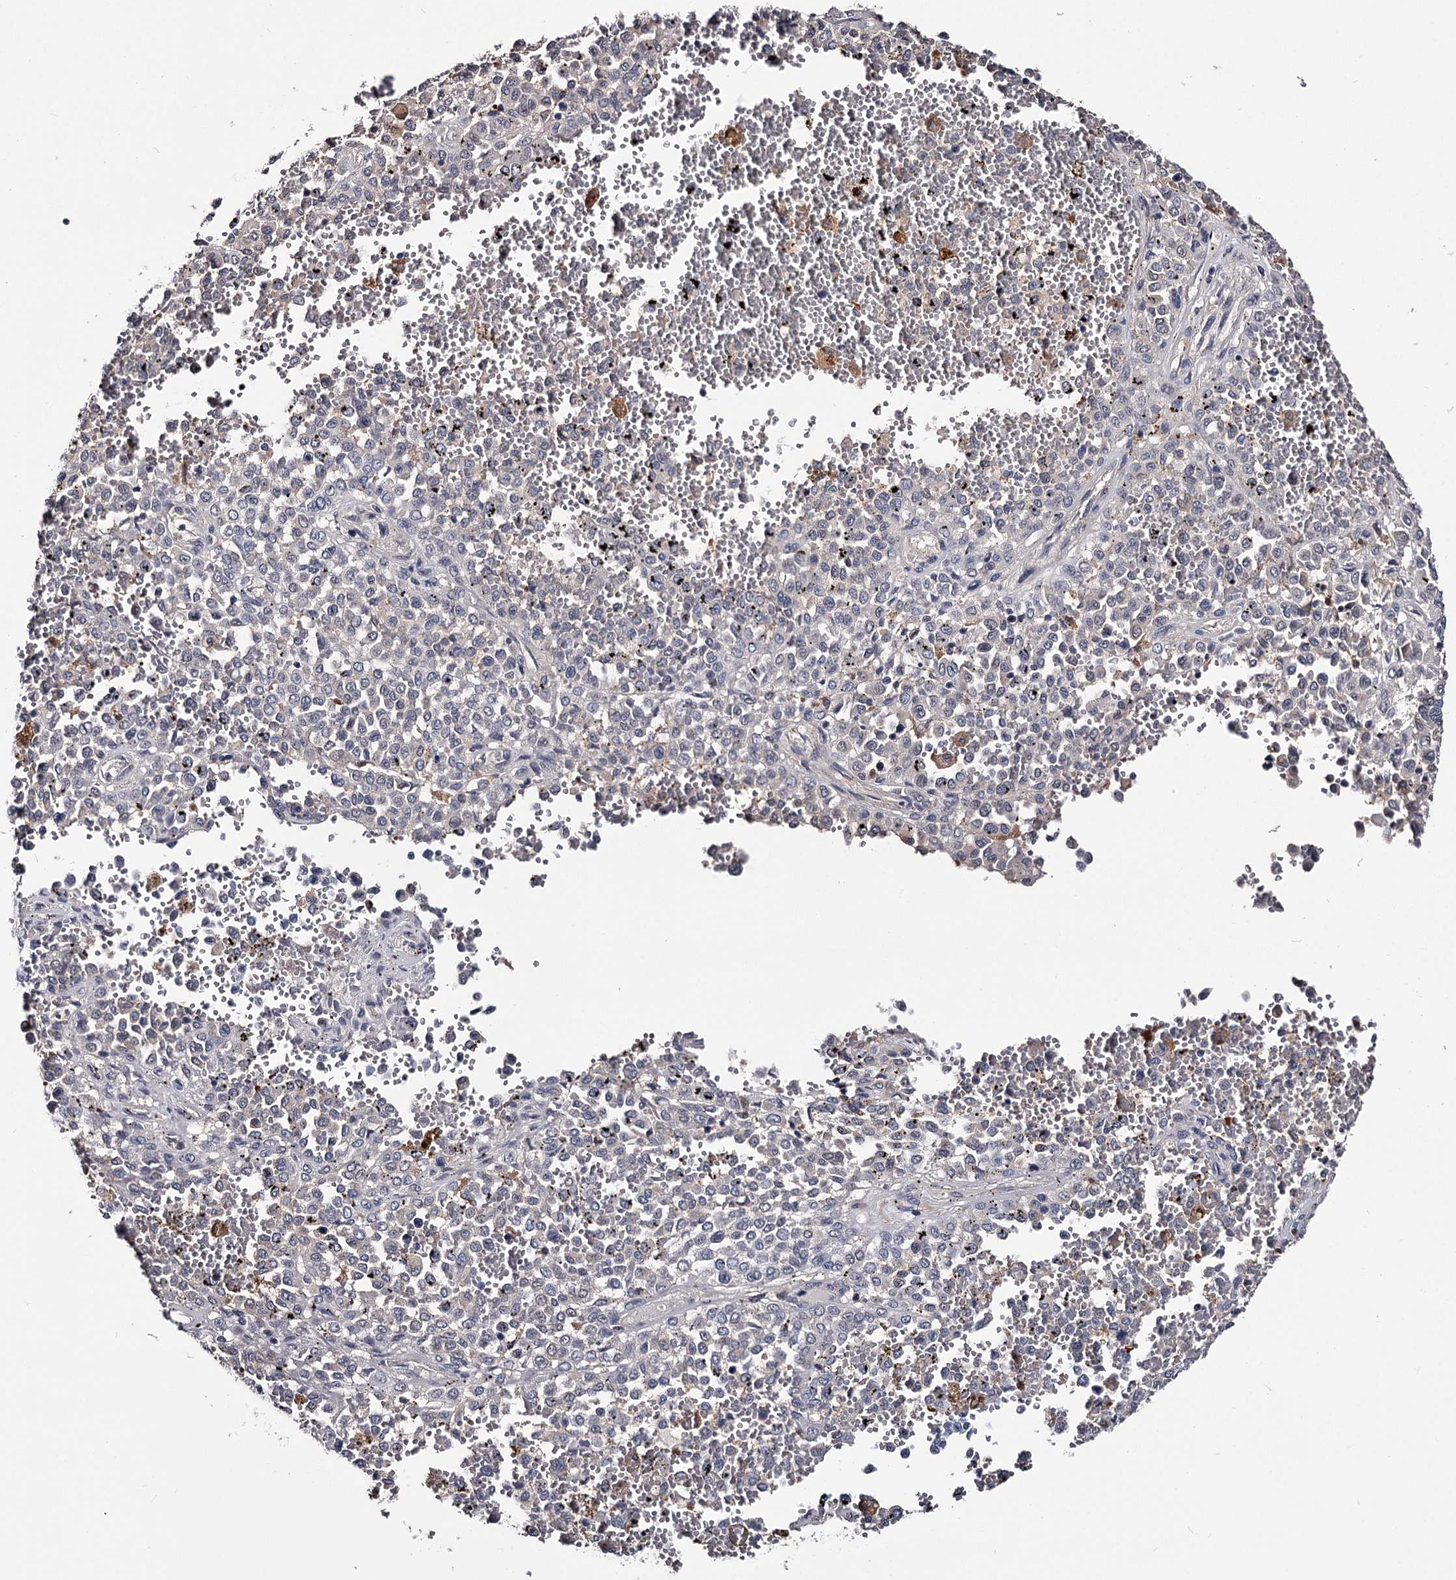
{"staining": {"intensity": "negative", "quantity": "none", "location": "none"}, "tissue": "melanoma", "cell_type": "Tumor cells", "image_type": "cancer", "snomed": [{"axis": "morphology", "description": "Malignant melanoma, Metastatic site"}, {"axis": "topography", "description": "Pancreas"}], "caption": "The image demonstrates no significant positivity in tumor cells of malignant melanoma (metastatic site).", "gene": "GSTO1", "patient": {"sex": "female", "age": 30}}